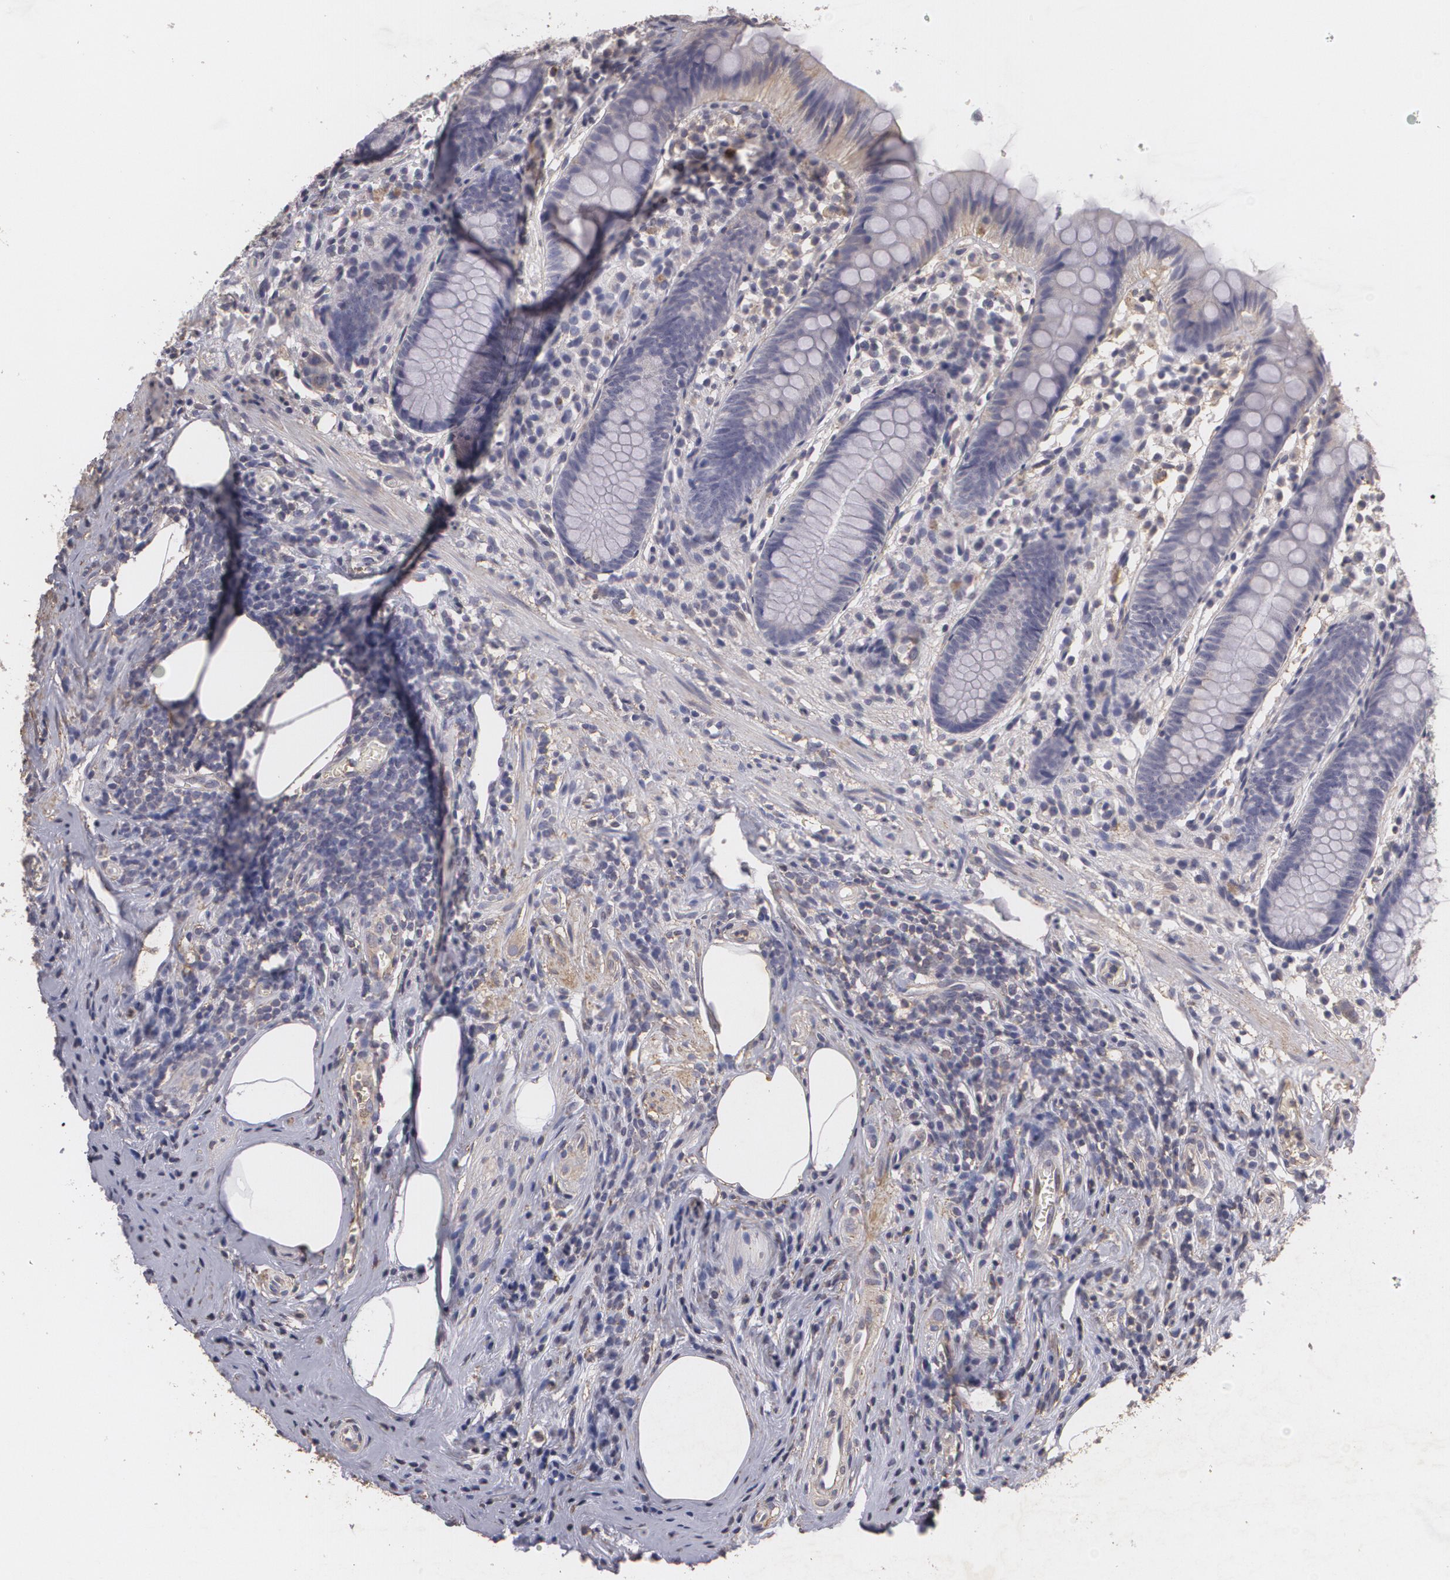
{"staining": {"intensity": "weak", "quantity": "<25%", "location": "cytoplasmic/membranous"}, "tissue": "appendix", "cell_type": "Glandular cells", "image_type": "normal", "snomed": [{"axis": "morphology", "description": "Normal tissue, NOS"}, {"axis": "topography", "description": "Appendix"}], "caption": "IHC image of unremarkable appendix stained for a protein (brown), which demonstrates no expression in glandular cells.", "gene": "KCNA4", "patient": {"sex": "male", "age": 38}}